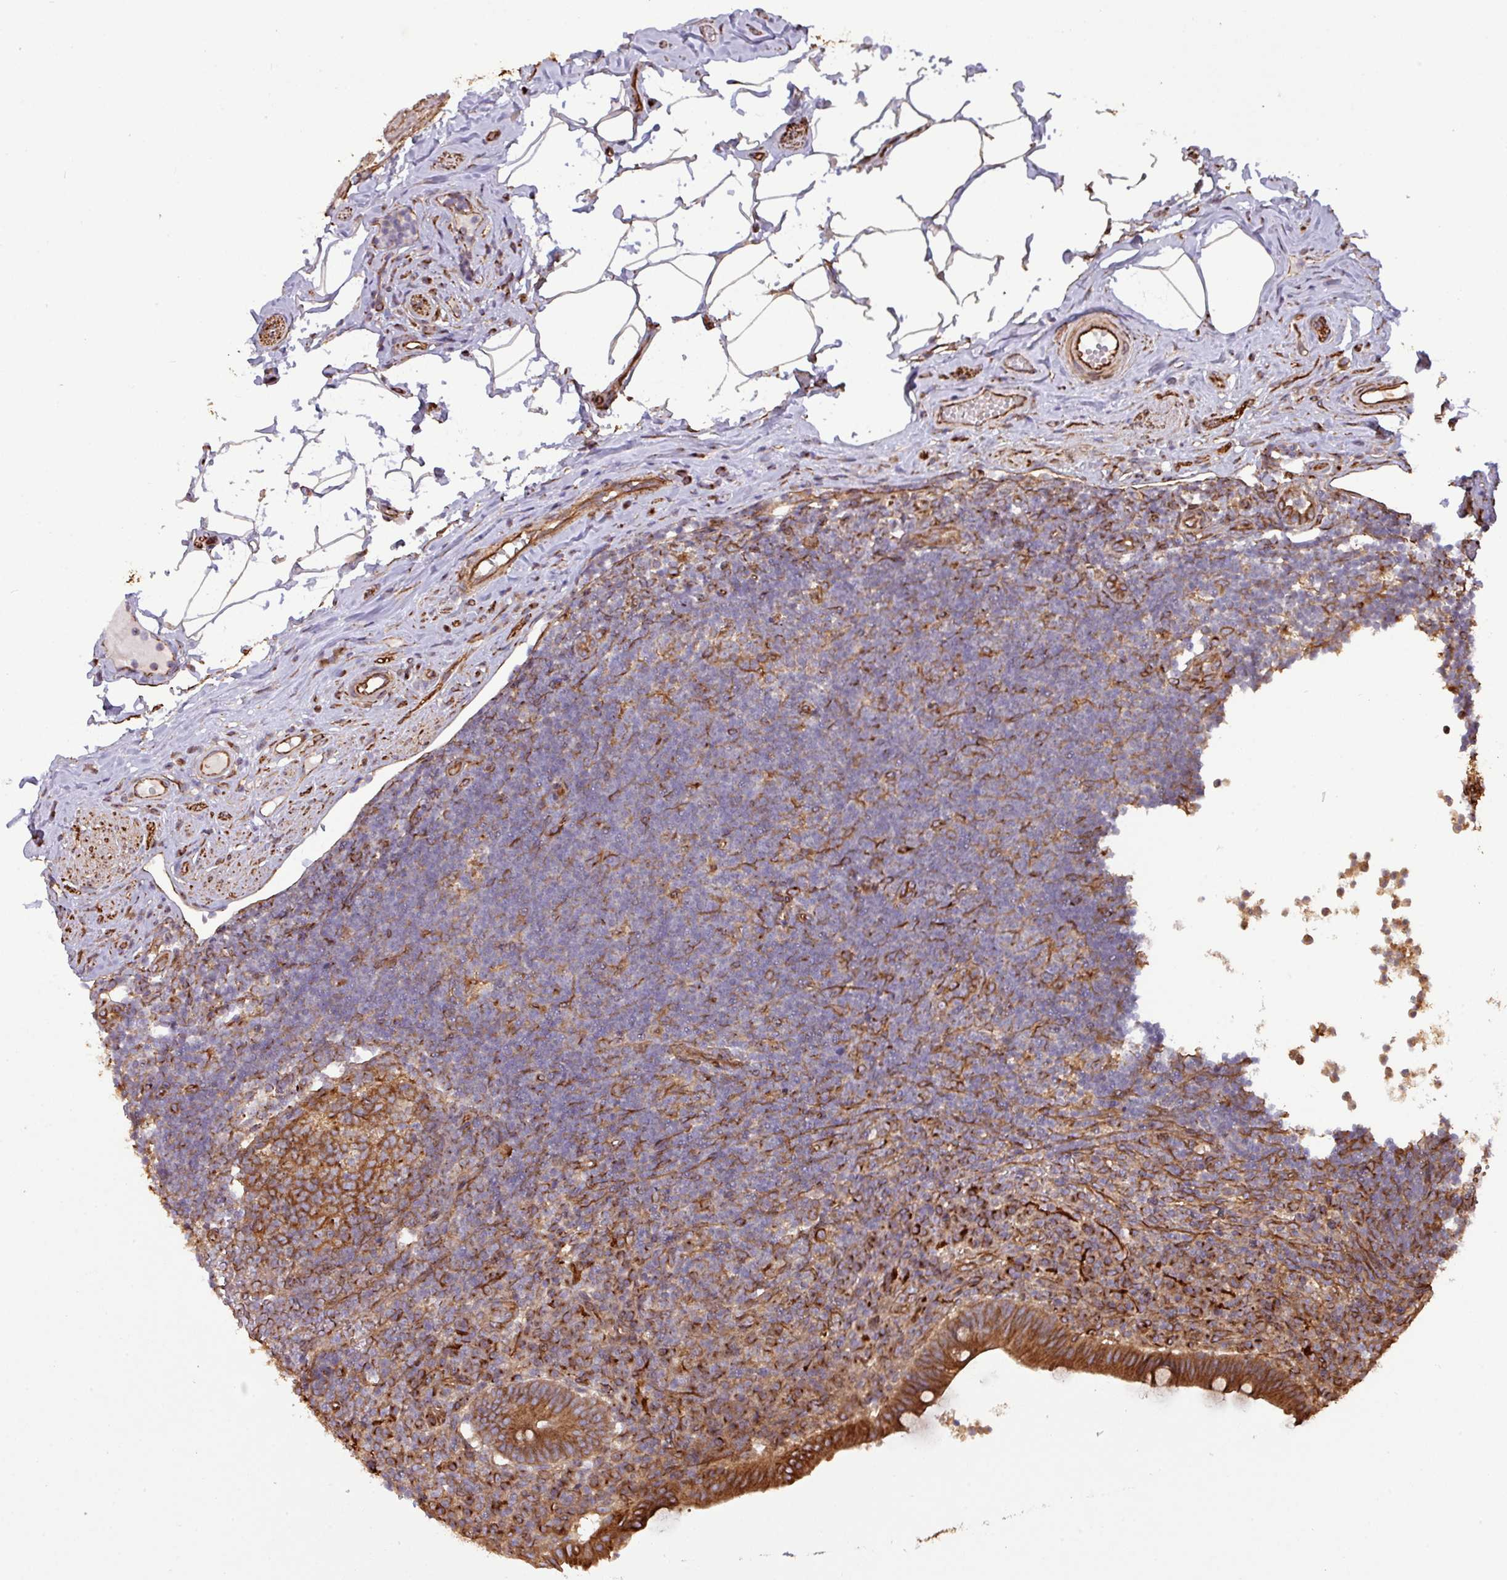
{"staining": {"intensity": "strong", "quantity": ">75%", "location": "cytoplasmic/membranous"}, "tissue": "appendix", "cell_type": "Glandular cells", "image_type": "normal", "snomed": [{"axis": "morphology", "description": "Normal tissue, NOS"}, {"axis": "topography", "description": "Appendix"}], "caption": "Strong cytoplasmic/membranous protein staining is identified in approximately >75% of glandular cells in appendix.", "gene": "ZNF300", "patient": {"sex": "female", "age": 56}}